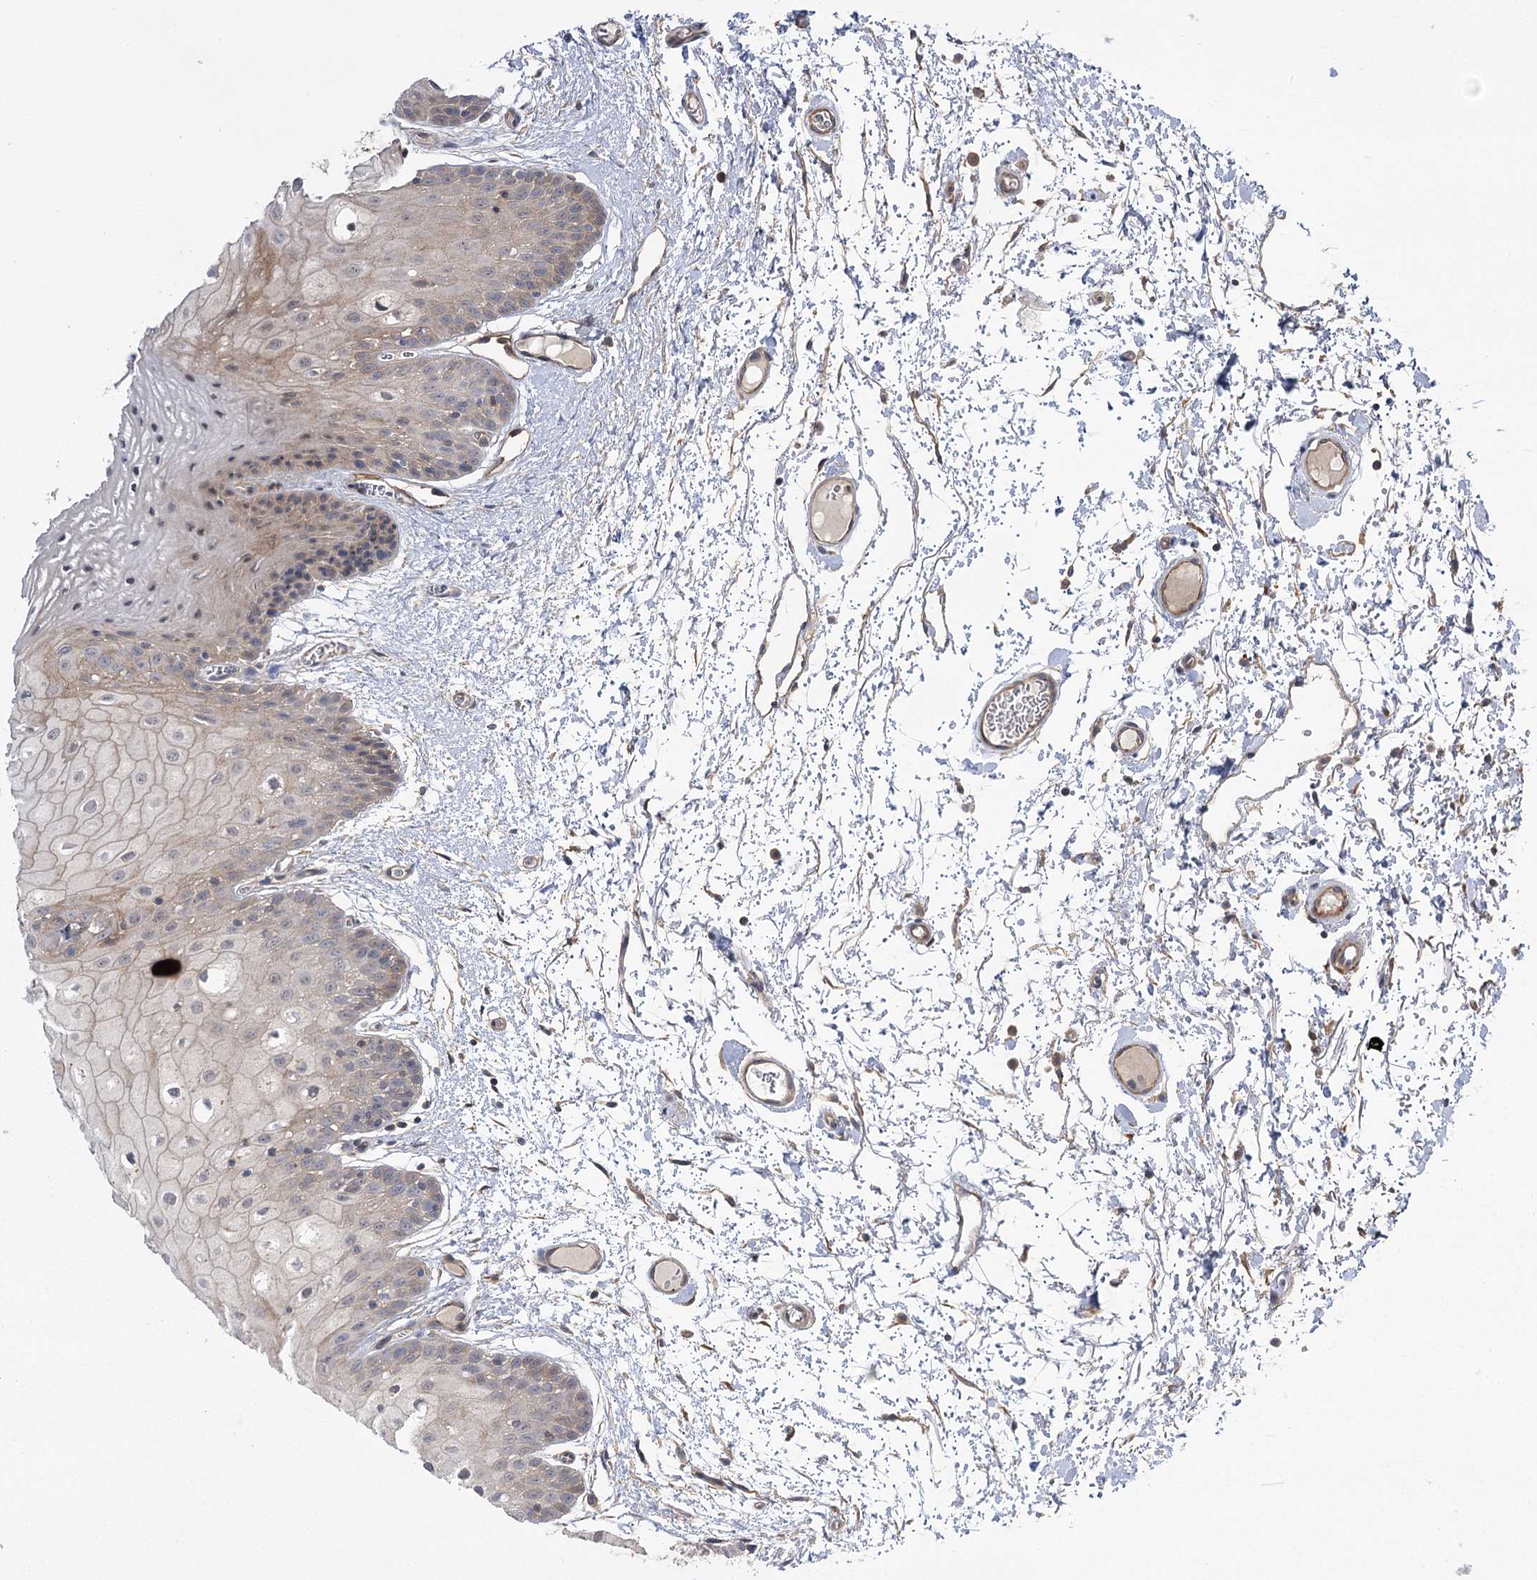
{"staining": {"intensity": "moderate", "quantity": "25%-75%", "location": "cytoplasmic/membranous,nuclear"}, "tissue": "oral mucosa", "cell_type": "Squamous epithelial cells", "image_type": "normal", "snomed": [{"axis": "morphology", "description": "Normal tissue, NOS"}, {"axis": "topography", "description": "Oral tissue"}, {"axis": "topography", "description": "Tounge, NOS"}], "caption": "Squamous epithelial cells exhibit medium levels of moderate cytoplasmic/membranous,nuclear expression in about 25%-75% of cells in unremarkable oral mucosa.", "gene": "KCNN2", "patient": {"sex": "female", "age": 73}}